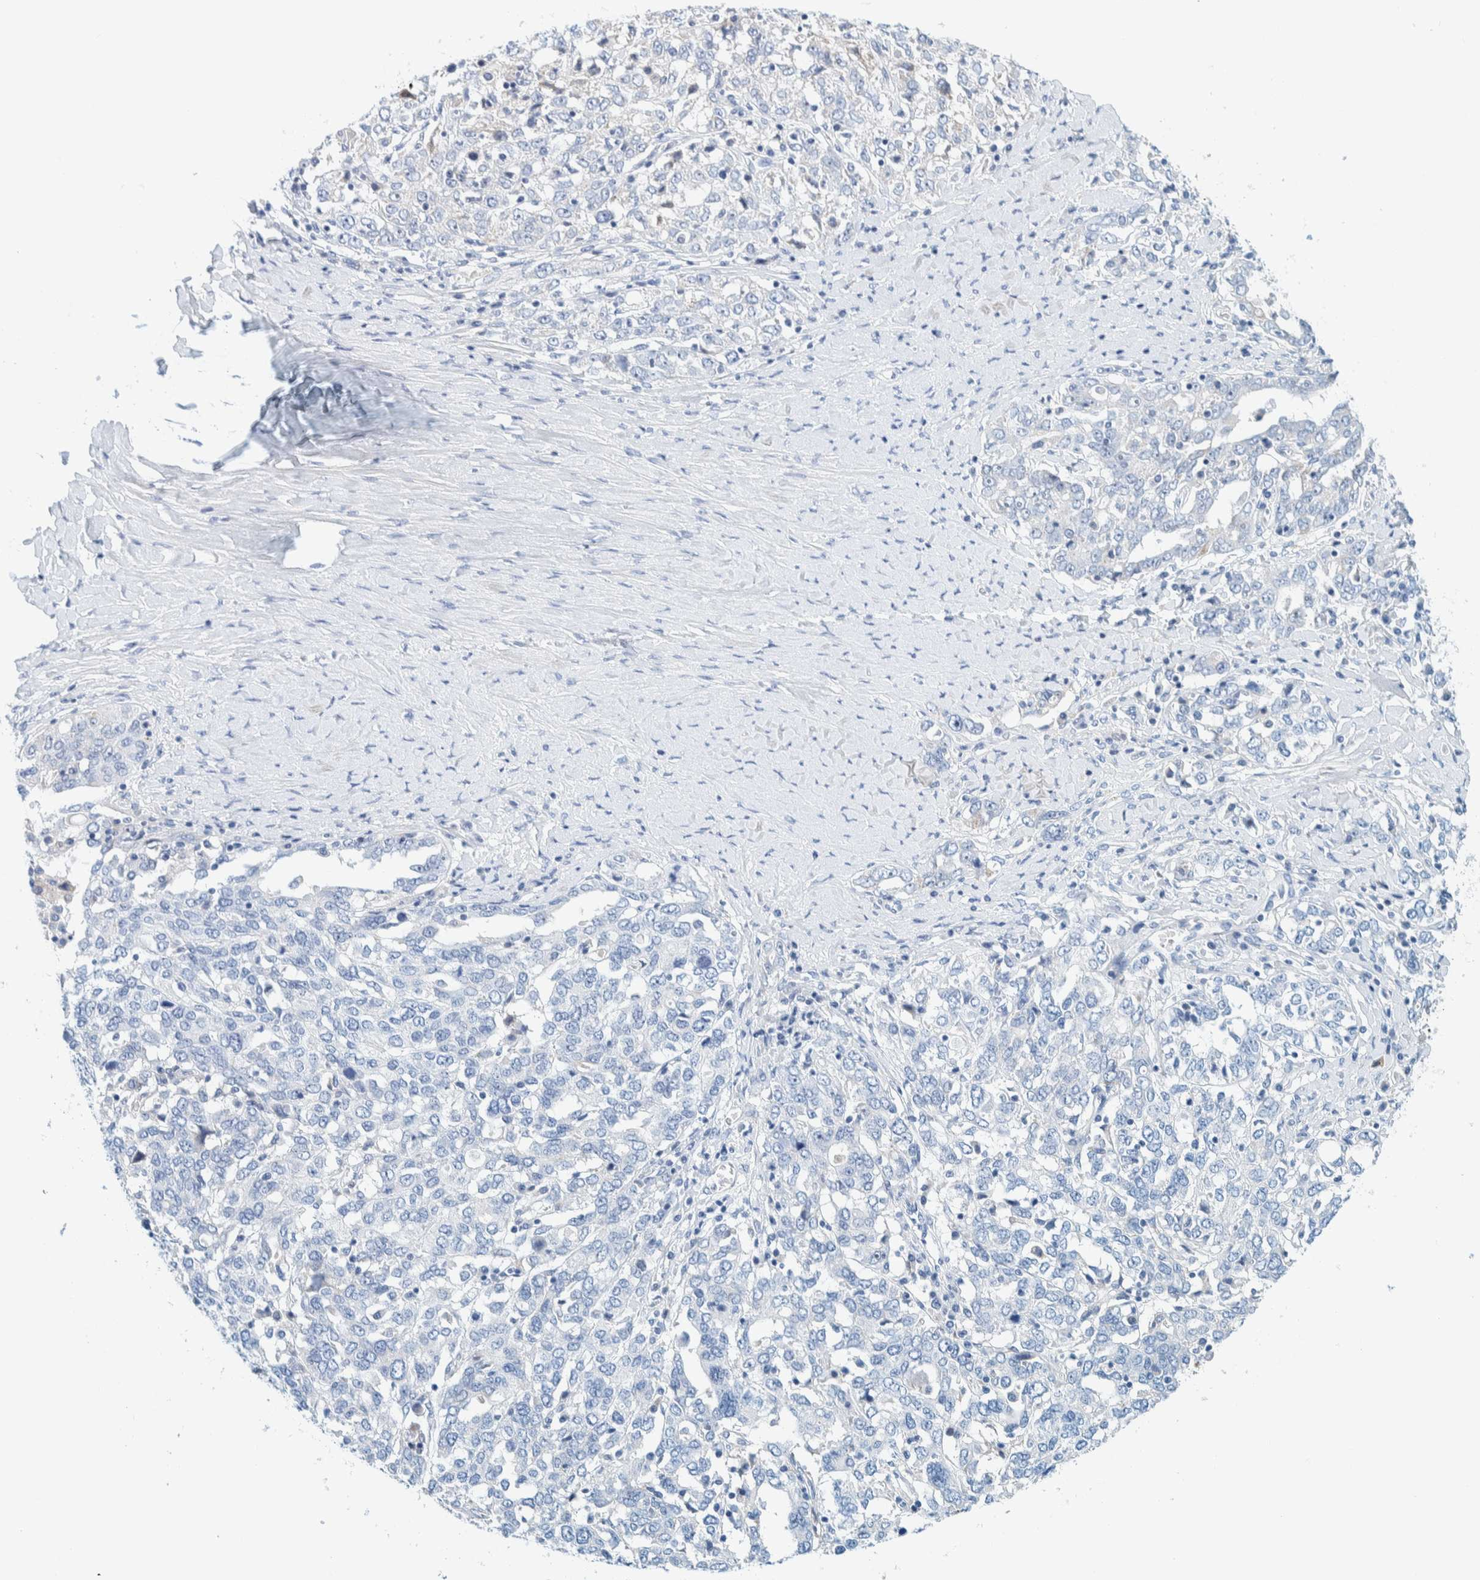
{"staining": {"intensity": "negative", "quantity": "none", "location": "none"}, "tissue": "ovarian cancer", "cell_type": "Tumor cells", "image_type": "cancer", "snomed": [{"axis": "morphology", "description": "Carcinoma, endometroid"}, {"axis": "topography", "description": "Ovary"}], "caption": "A photomicrograph of ovarian endometroid carcinoma stained for a protein exhibits no brown staining in tumor cells.", "gene": "MOG", "patient": {"sex": "female", "age": 62}}